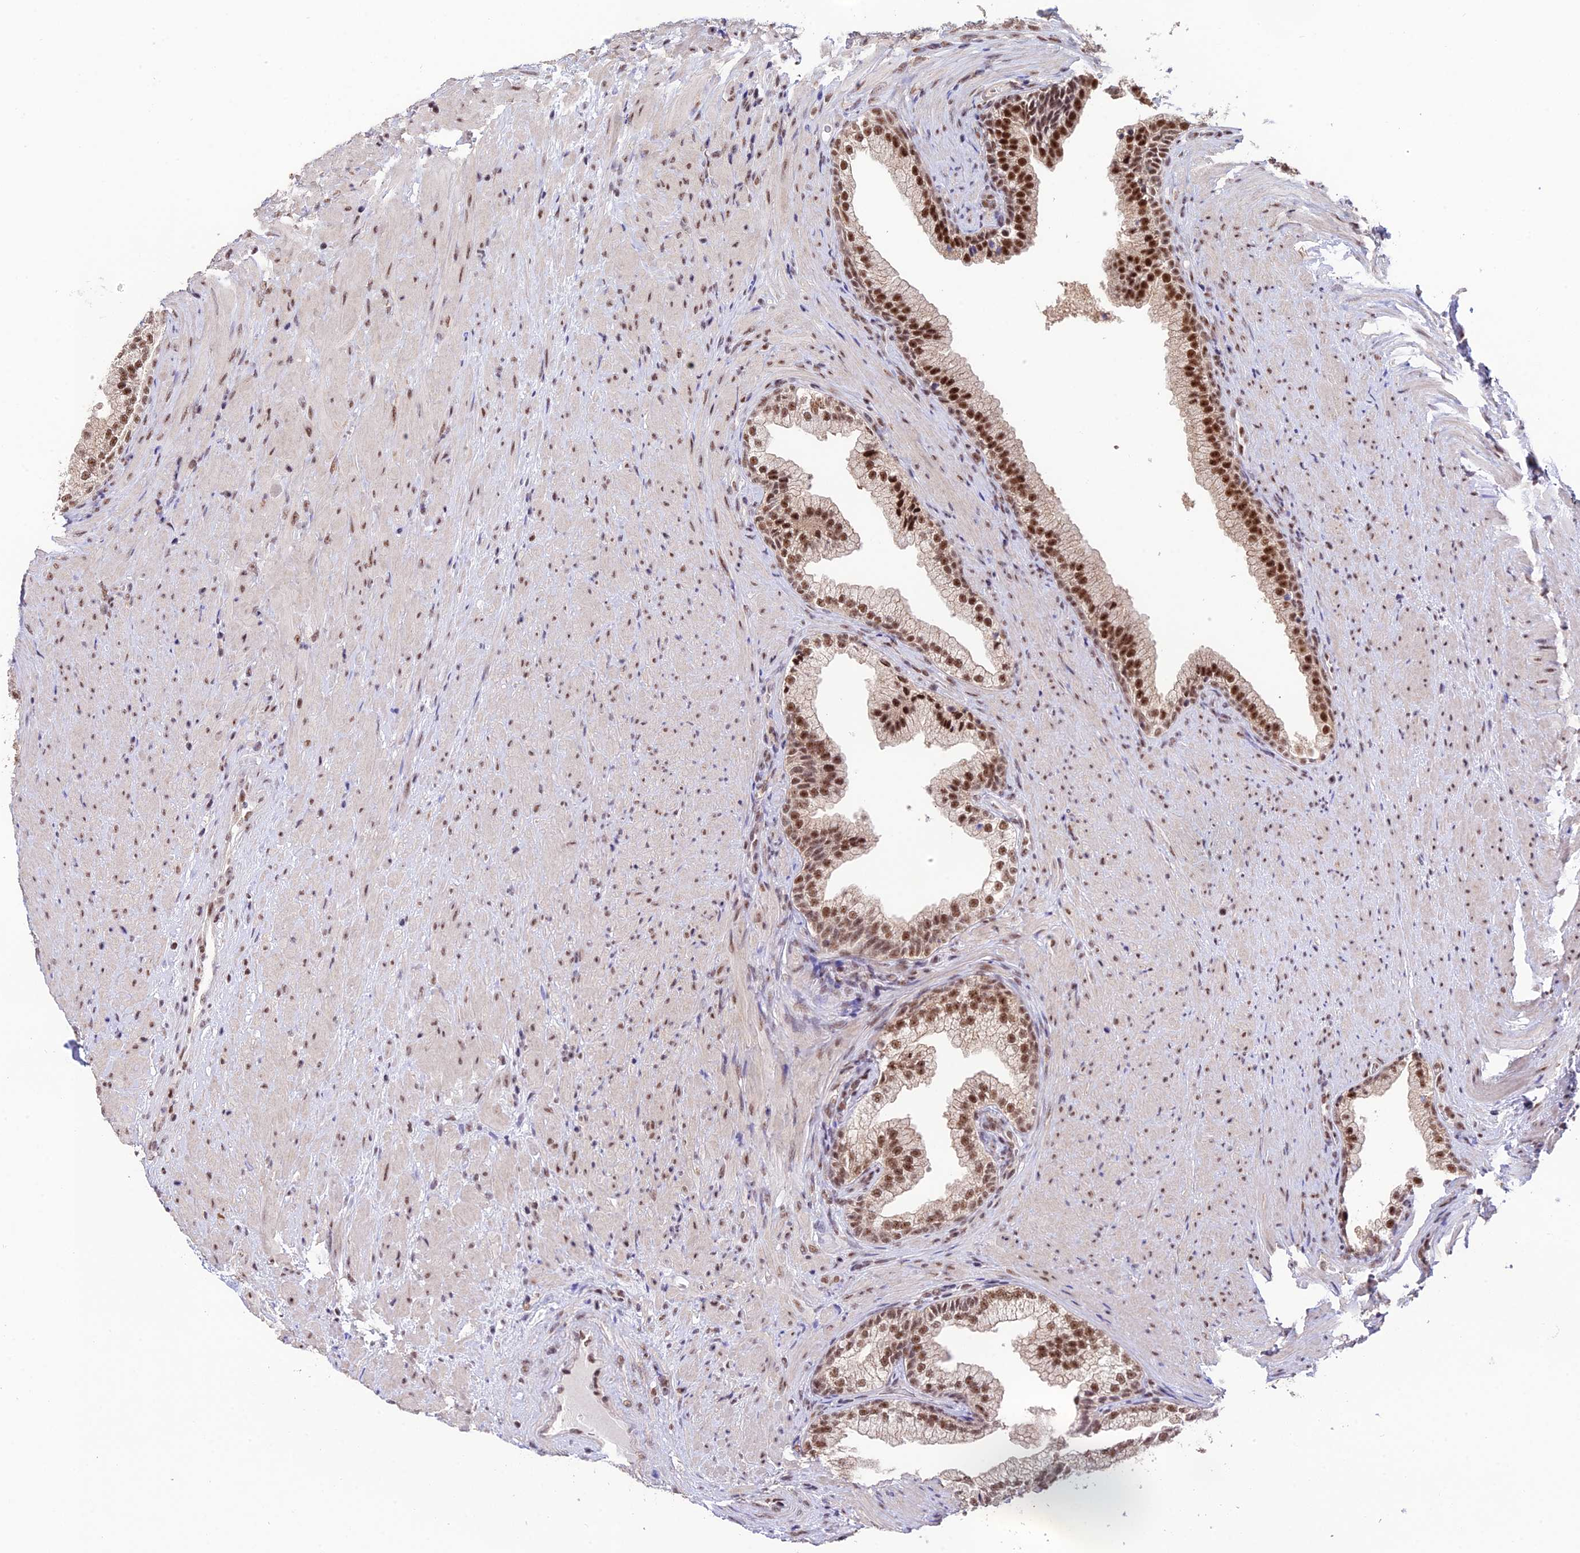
{"staining": {"intensity": "moderate", "quantity": ">75%", "location": "nuclear"}, "tissue": "prostate", "cell_type": "Glandular cells", "image_type": "normal", "snomed": [{"axis": "morphology", "description": "Normal tissue, NOS"}, {"axis": "topography", "description": "Prostate"}], "caption": "Protein expression analysis of normal prostate exhibits moderate nuclear expression in approximately >75% of glandular cells. The protein of interest is stained brown, and the nuclei are stained in blue (DAB IHC with brightfield microscopy, high magnification).", "gene": "THOC7", "patient": {"sex": "male", "age": 76}}